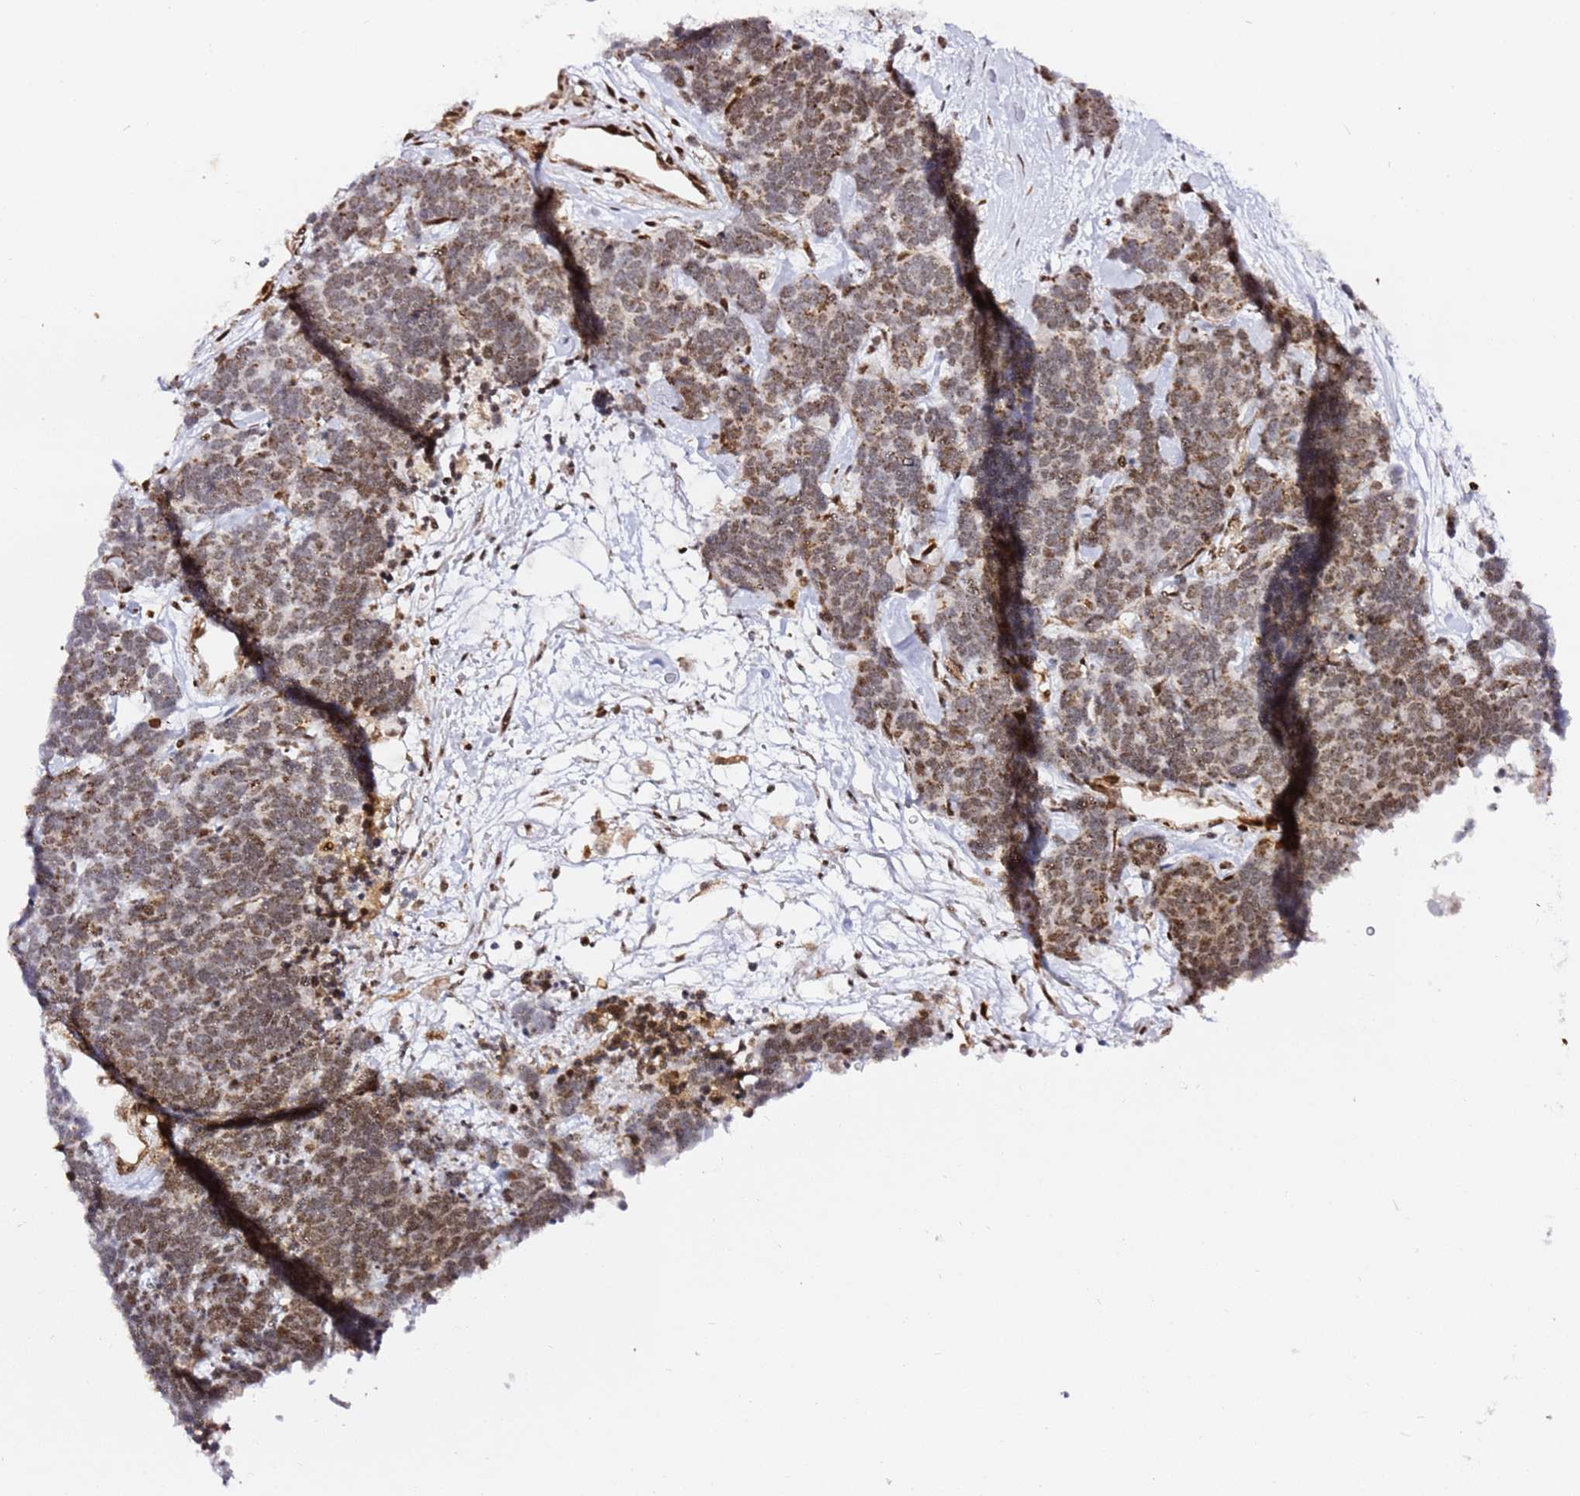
{"staining": {"intensity": "moderate", "quantity": ">75%", "location": "cytoplasmic/membranous,nuclear"}, "tissue": "carcinoid", "cell_type": "Tumor cells", "image_type": "cancer", "snomed": [{"axis": "morphology", "description": "Carcinoma, NOS"}, {"axis": "morphology", "description": "Carcinoid, malignant, NOS"}, {"axis": "topography", "description": "Urinary bladder"}], "caption": "Carcinoid stained with immunohistochemistry shows moderate cytoplasmic/membranous and nuclear positivity in approximately >75% of tumor cells. (Brightfield microscopy of DAB IHC at high magnification).", "gene": "GBP2", "patient": {"sex": "male", "age": 57}}